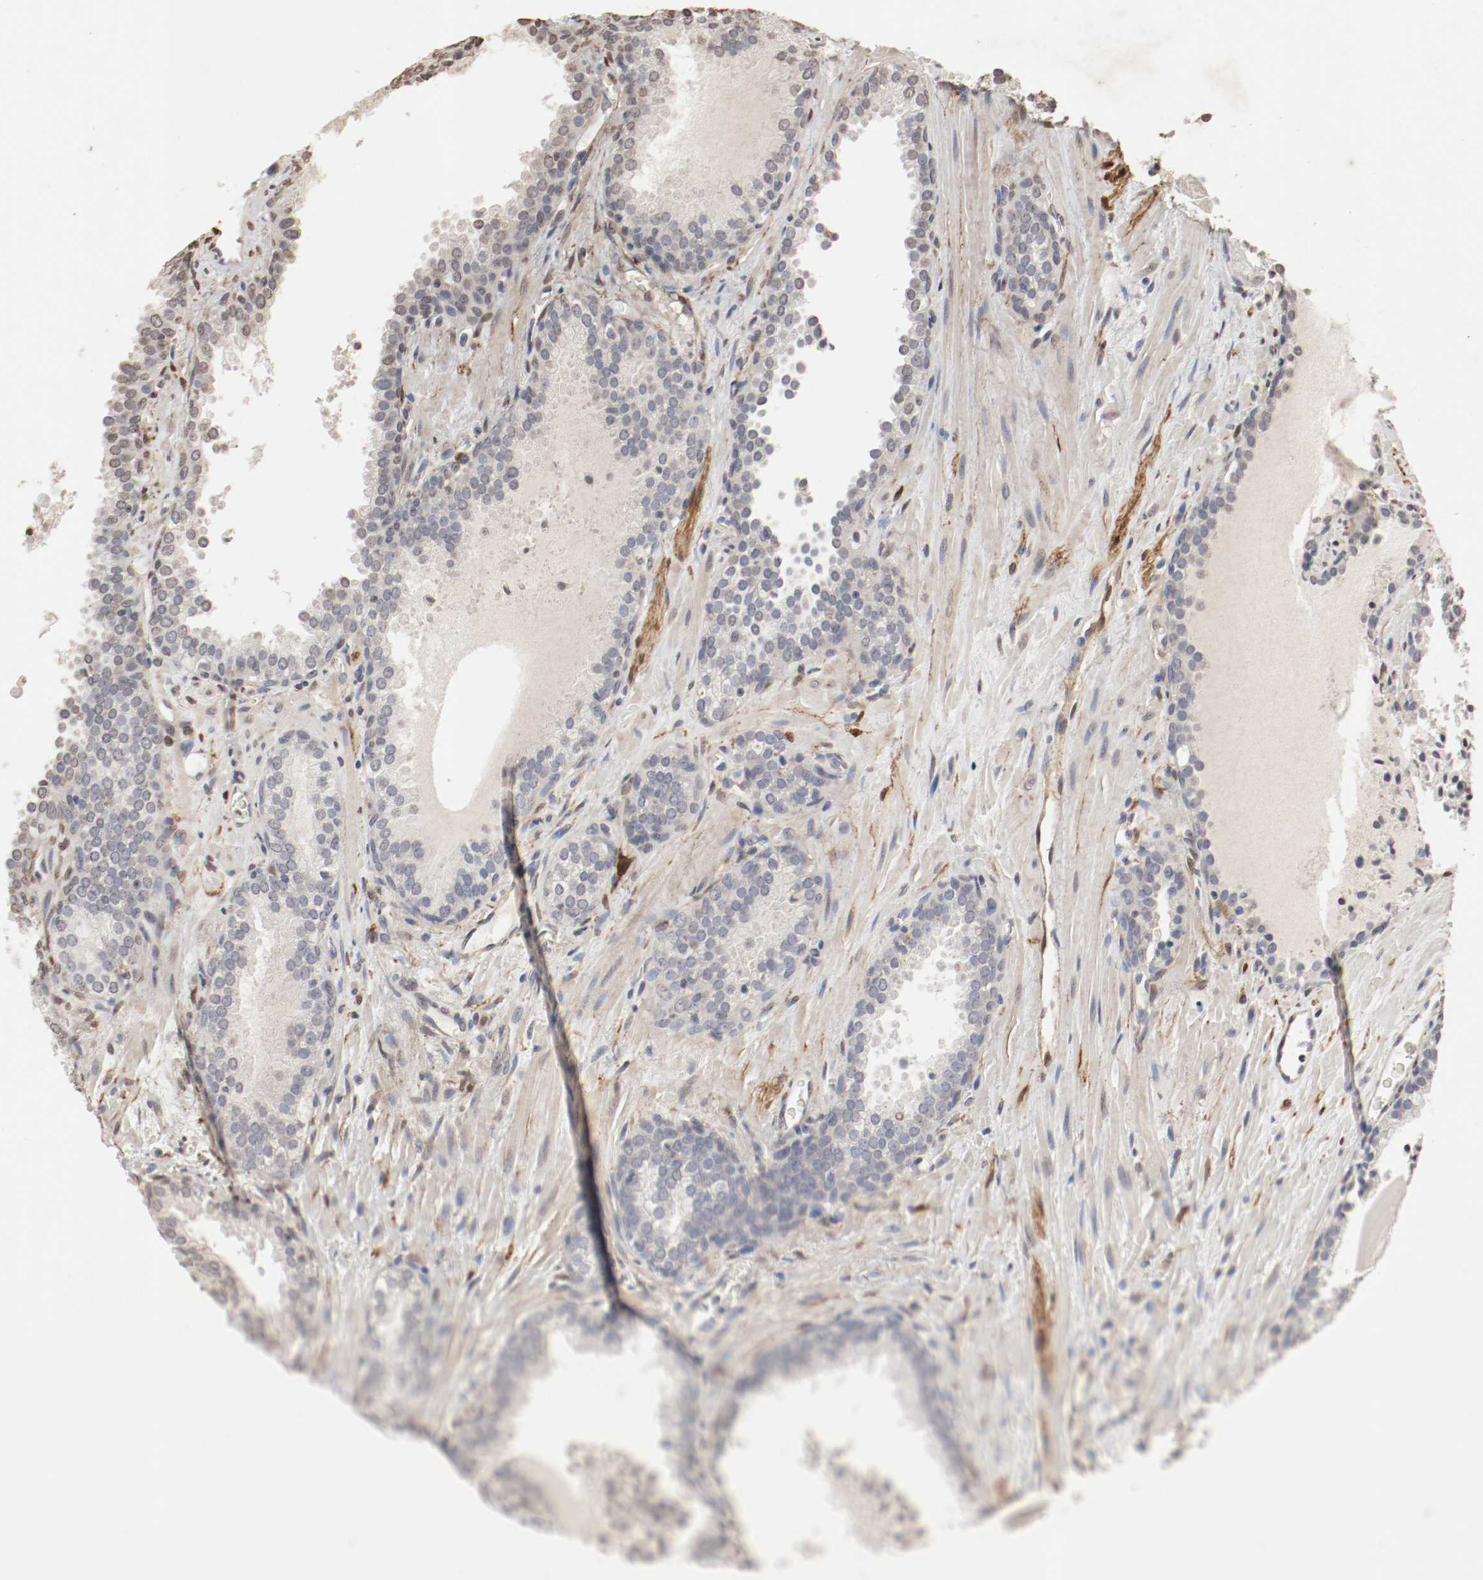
{"staining": {"intensity": "negative", "quantity": "none", "location": "none"}, "tissue": "prostate cancer", "cell_type": "Tumor cells", "image_type": "cancer", "snomed": [{"axis": "morphology", "description": "Adenocarcinoma, Low grade"}, {"axis": "topography", "description": "Prostate"}], "caption": "Tumor cells show no significant expression in prostate cancer (low-grade adenocarcinoma).", "gene": "WASL", "patient": {"sex": "male", "age": 59}}